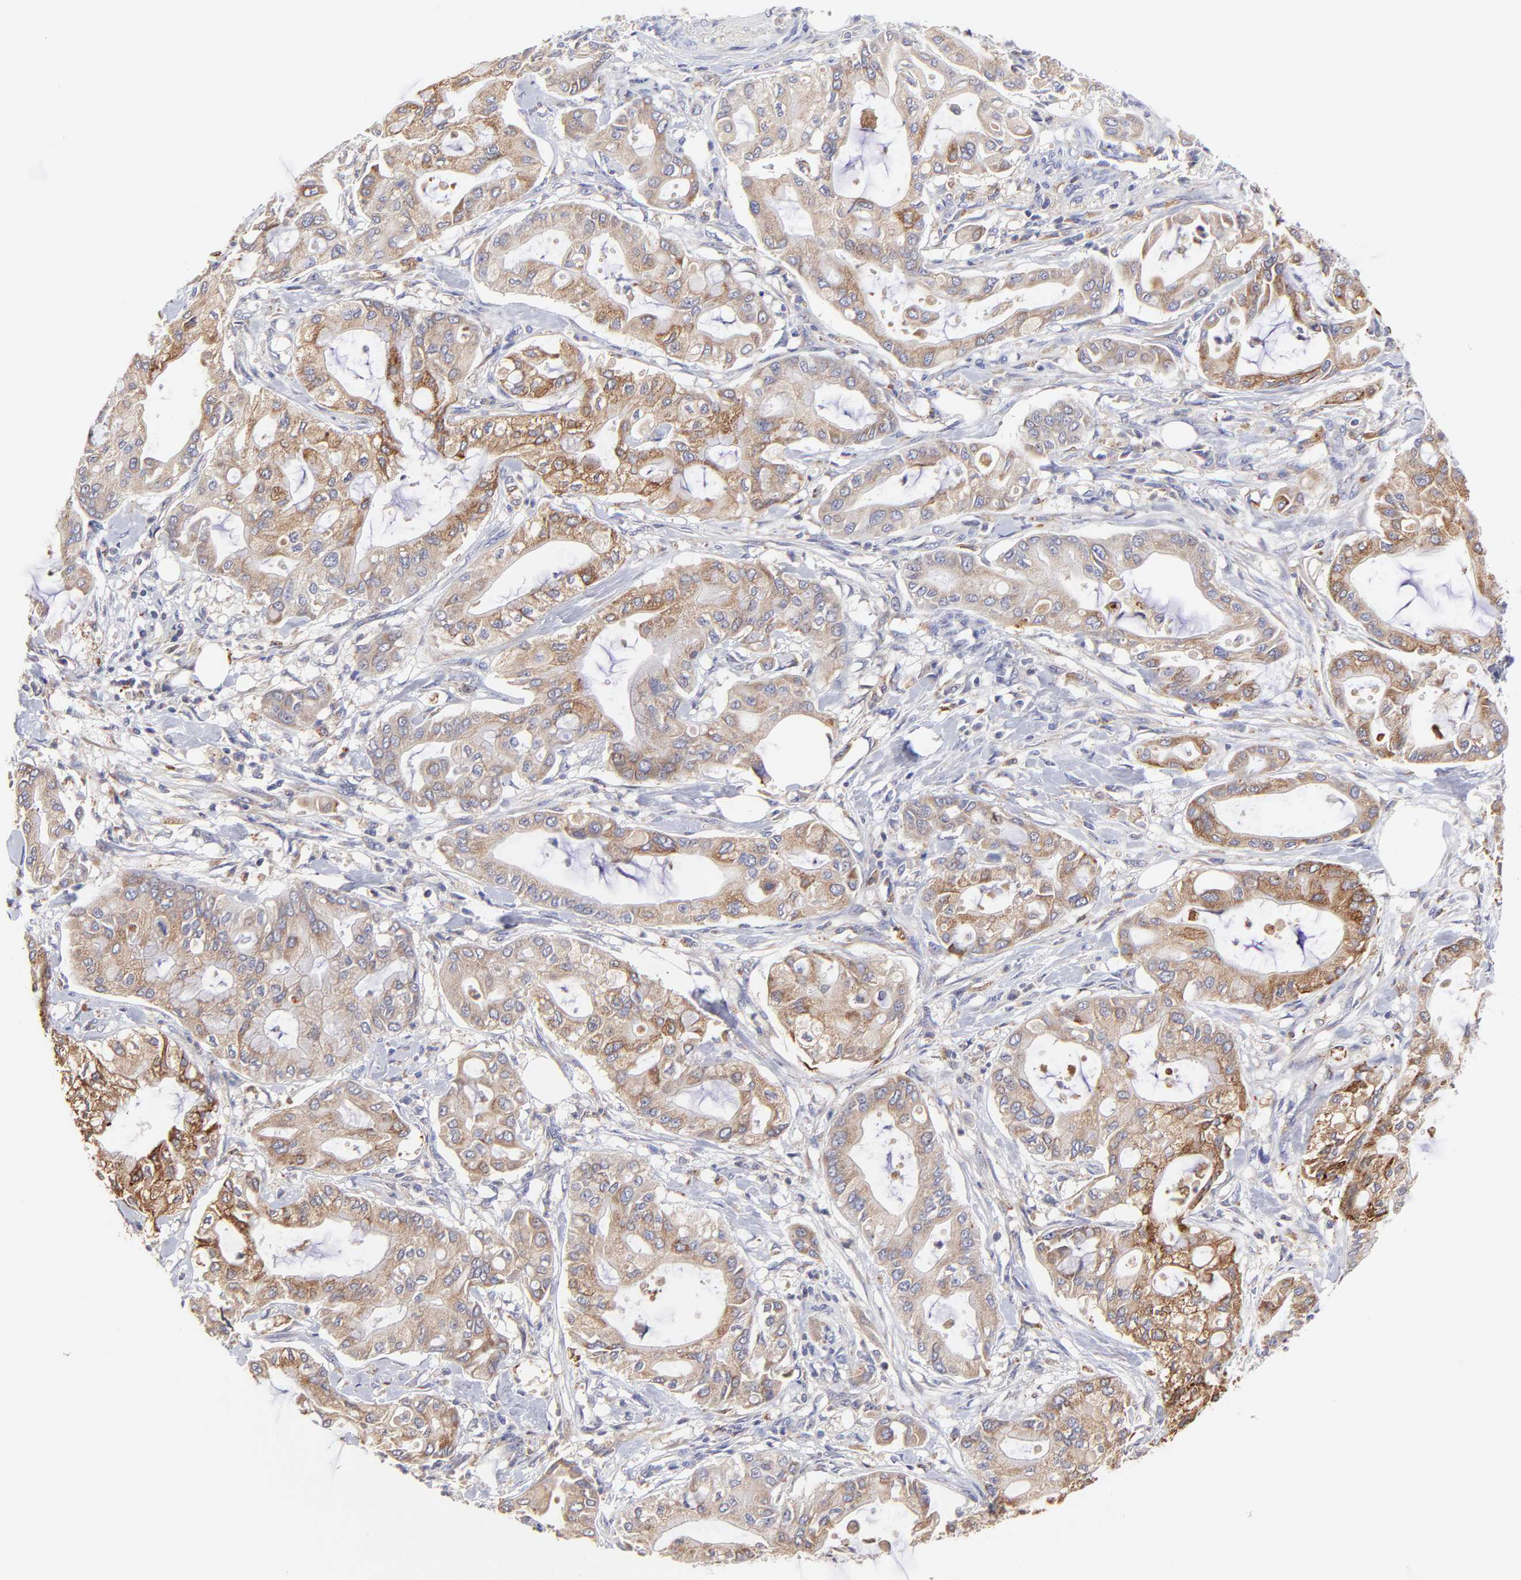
{"staining": {"intensity": "moderate", "quantity": ">75%", "location": "cytoplasmic/membranous"}, "tissue": "pancreatic cancer", "cell_type": "Tumor cells", "image_type": "cancer", "snomed": [{"axis": "morphology", "description": "Adenocarcinoma, NOS"}, {"axis": "morphology", "description": "Adenocarcinoma, metastatic, NOS"}, {"axis": "topography", "description": "Lymph node"}, {"axis": "topography", "description": "Pancreas"}, {"axis": "topography", "description": "Duodenum"}], "caption": "Pancreatic metastatic adenocarcinoma stained with immunohistochemistry (IHC) displays moderate cytoplasmic/membranous expression in about >75% of tumor cells.", "gene": "GCSAM", "patient": {"sex": "female", "age": 64}}